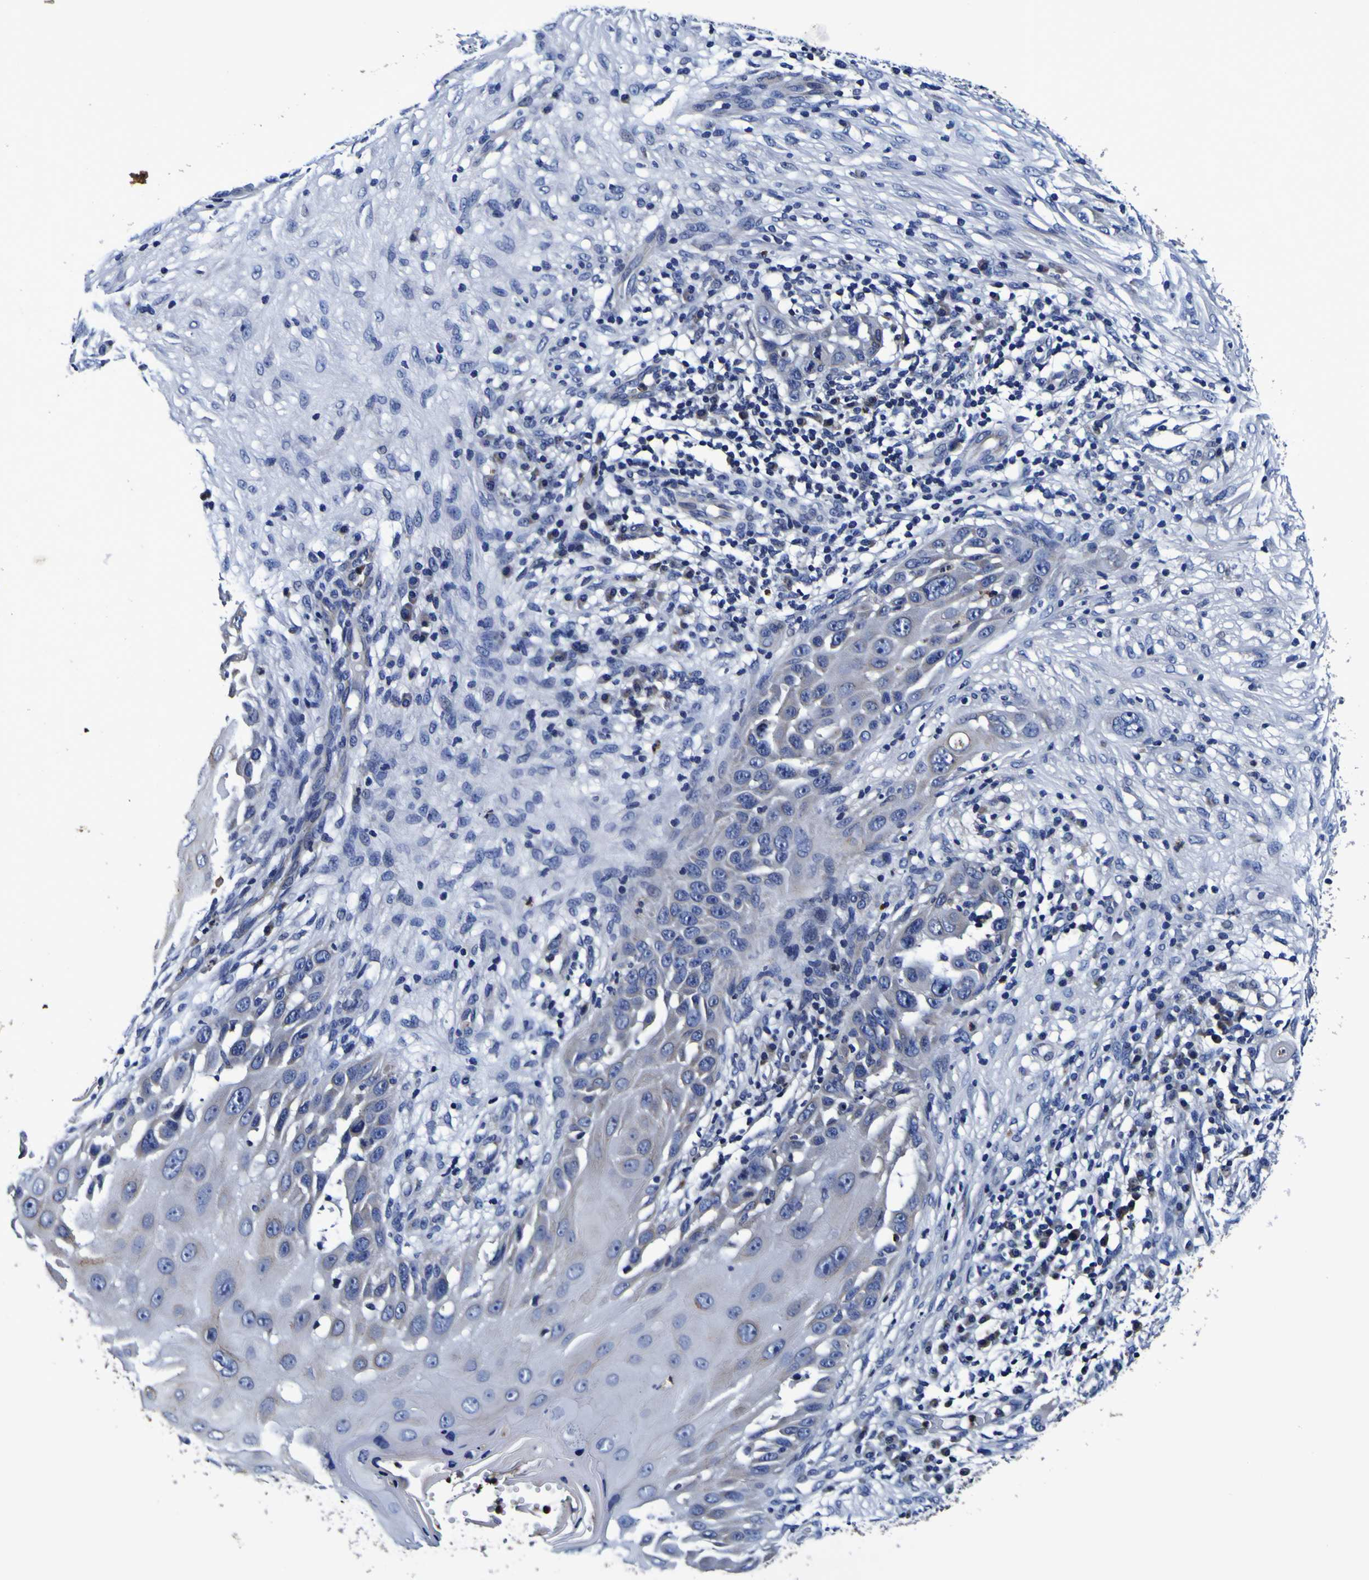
{"staining": {"intensity": "negative", "quantity": "none", "location": "none"}, "tissue": "skin cancer", "cell_type": "Tumor cells", "image_type": "cancer", "snomed": [{"axis": "morphology", "description": "Squamous cell carcinoma, NOS"}, {"axis": "topography", "description": "Skin"}], "caption": "High magnification brightfield microscopy of skin cancer stained with DAB (brown) and counterstained with hematoxylin (blue): tumor cells show no significant positivity.", "gene": "PANK4", "patient": {"sex": "female", "age": 44}}